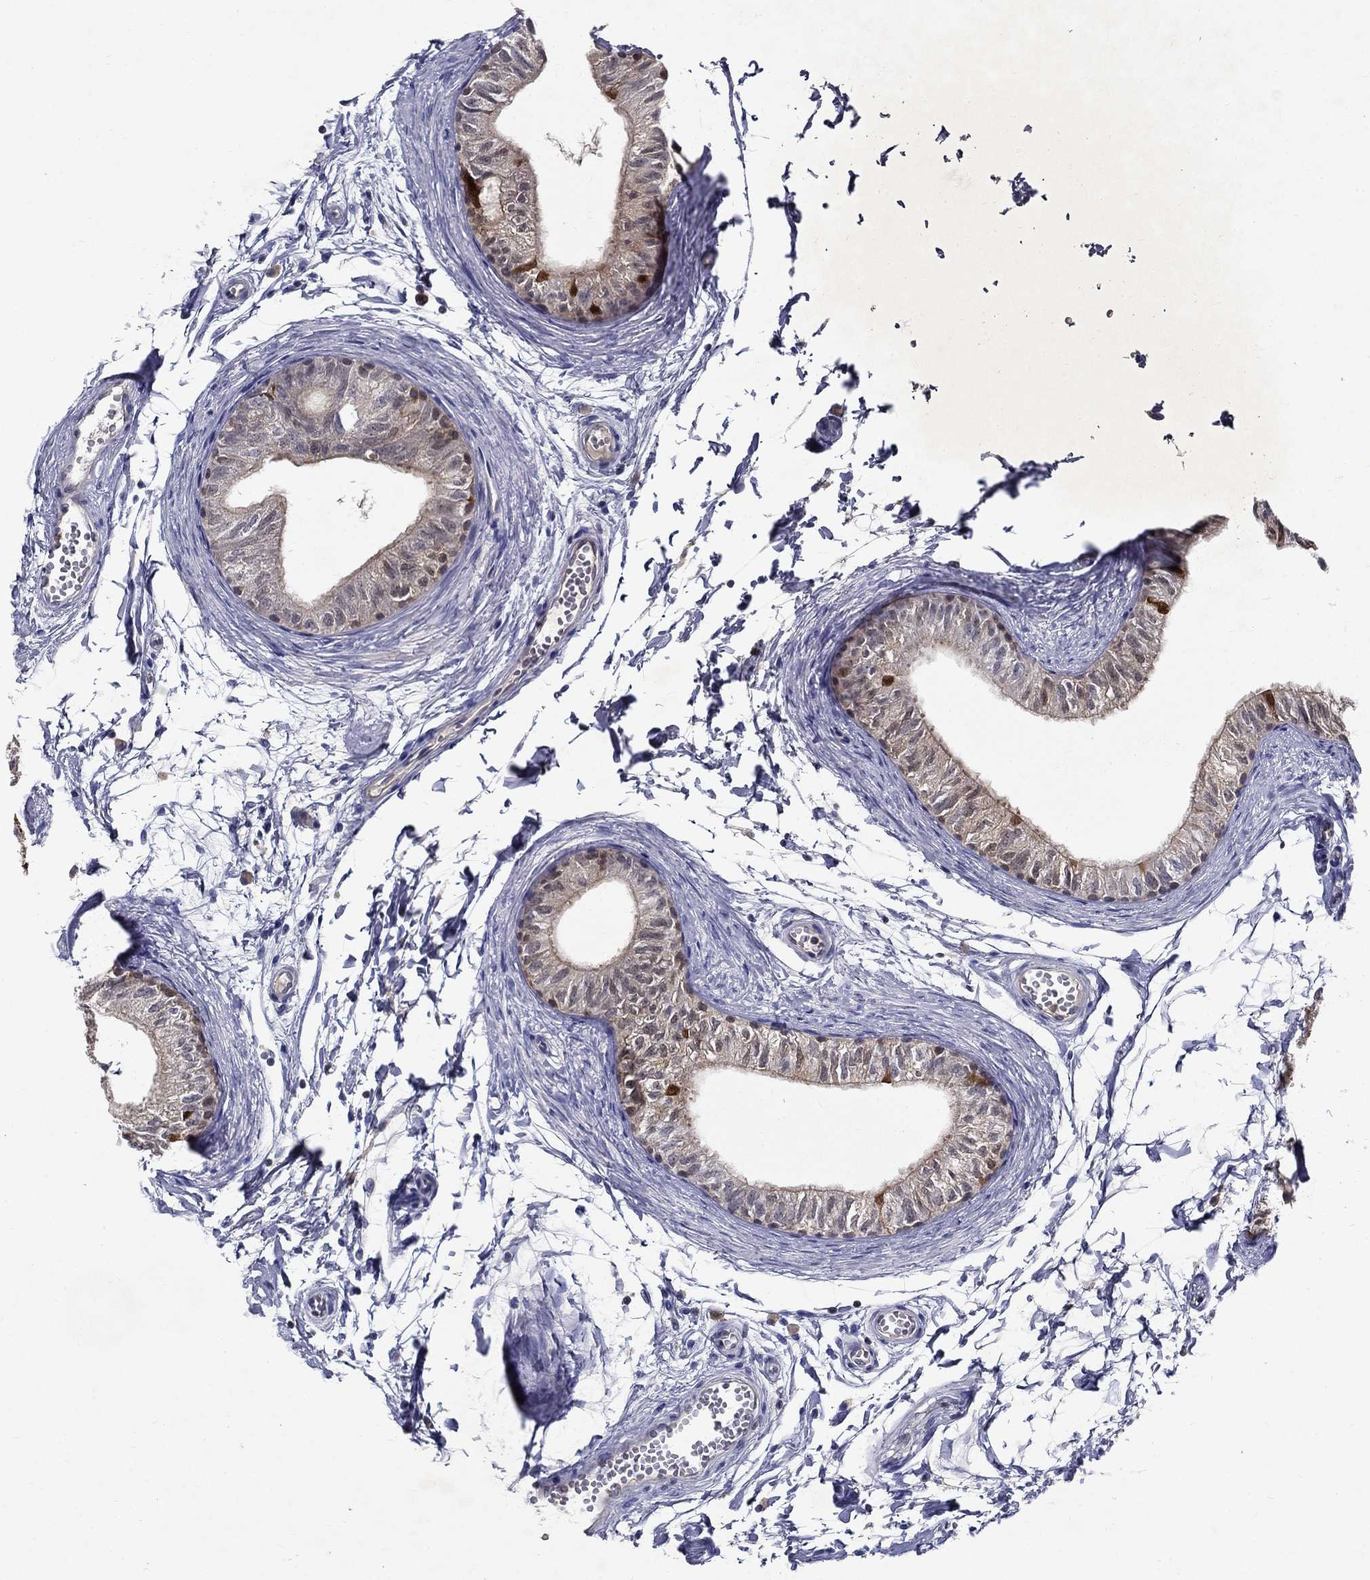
{"staining": {"intensity": "weak", "quantity": "25%-75%", "location": "cytoplasmic/membranous"}, "tissue": "epididymis", "cell_type": "Glandular cells", "image_type": "normal", "snomed": [{"axis": "morphology", "description": "Normal tissue, NOS"}, {"axis": "topography", "description": "Epididymis"}], "caption": "Brown immunohistochemical staining in benign epididymis demonstrates weak cytoplasmic/membranous positivity in about 25%-75% of glandular cells.", "gene": "GLTP", "patient": {"sex": "male", "age": 22}}